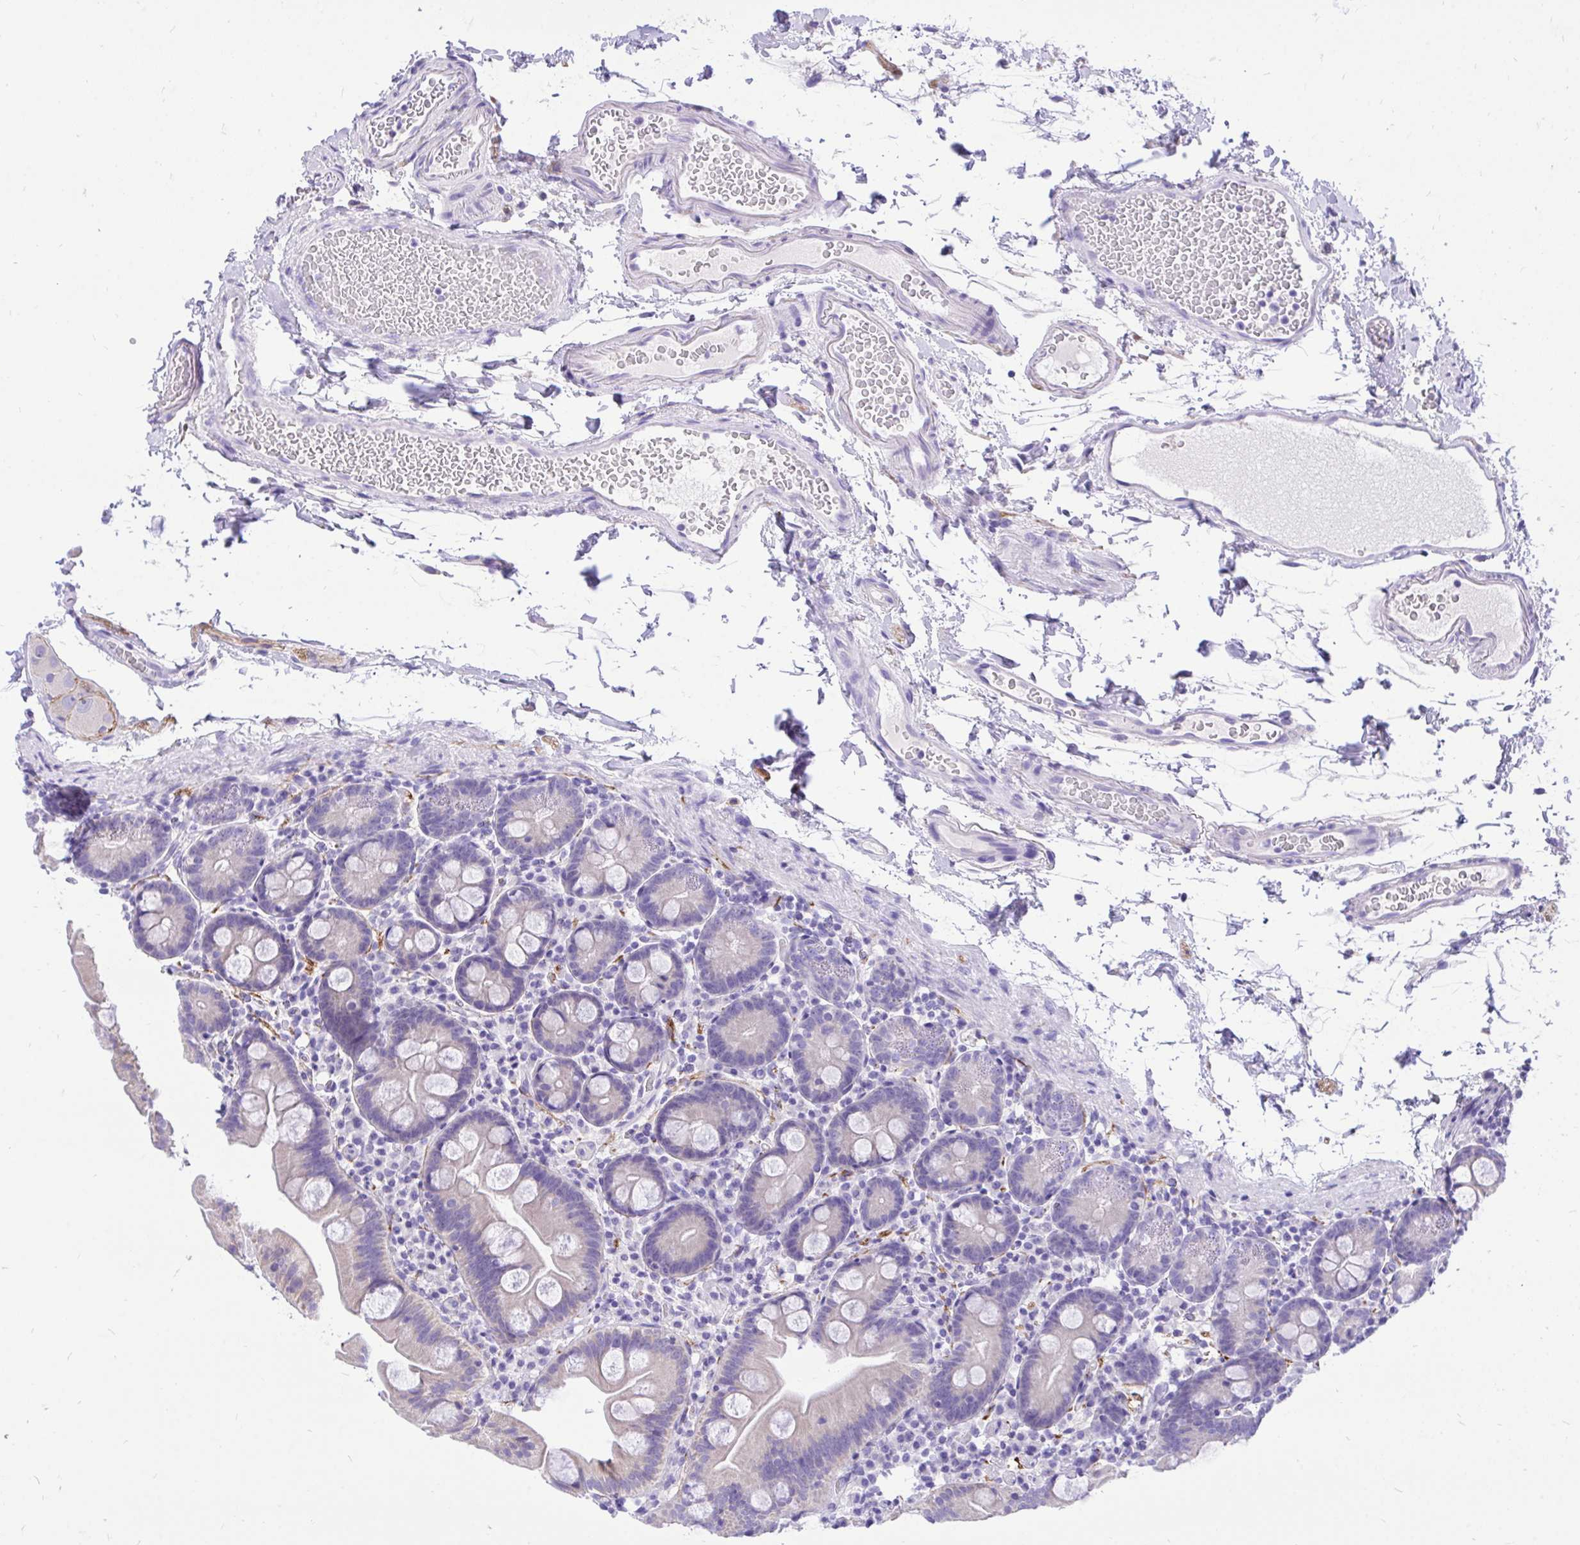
{"staining": {"intensity": "negative", "quantity": "none", "location": "none"}, "tissue": "small intestine", "cell_type": "Glandular cells", "image_type": "normal", "snomed": [{"axis": "morphology", "description": "Normal tissue, NOS"}, {"axis": "topography", "description": "Small intestine"}], "caption": "Benign small intestine was stained to show a protein in brown. There is no significant expression in glandular cells.", "gene": "MON1A", "patient": {"sex": "female", "age": 68}}